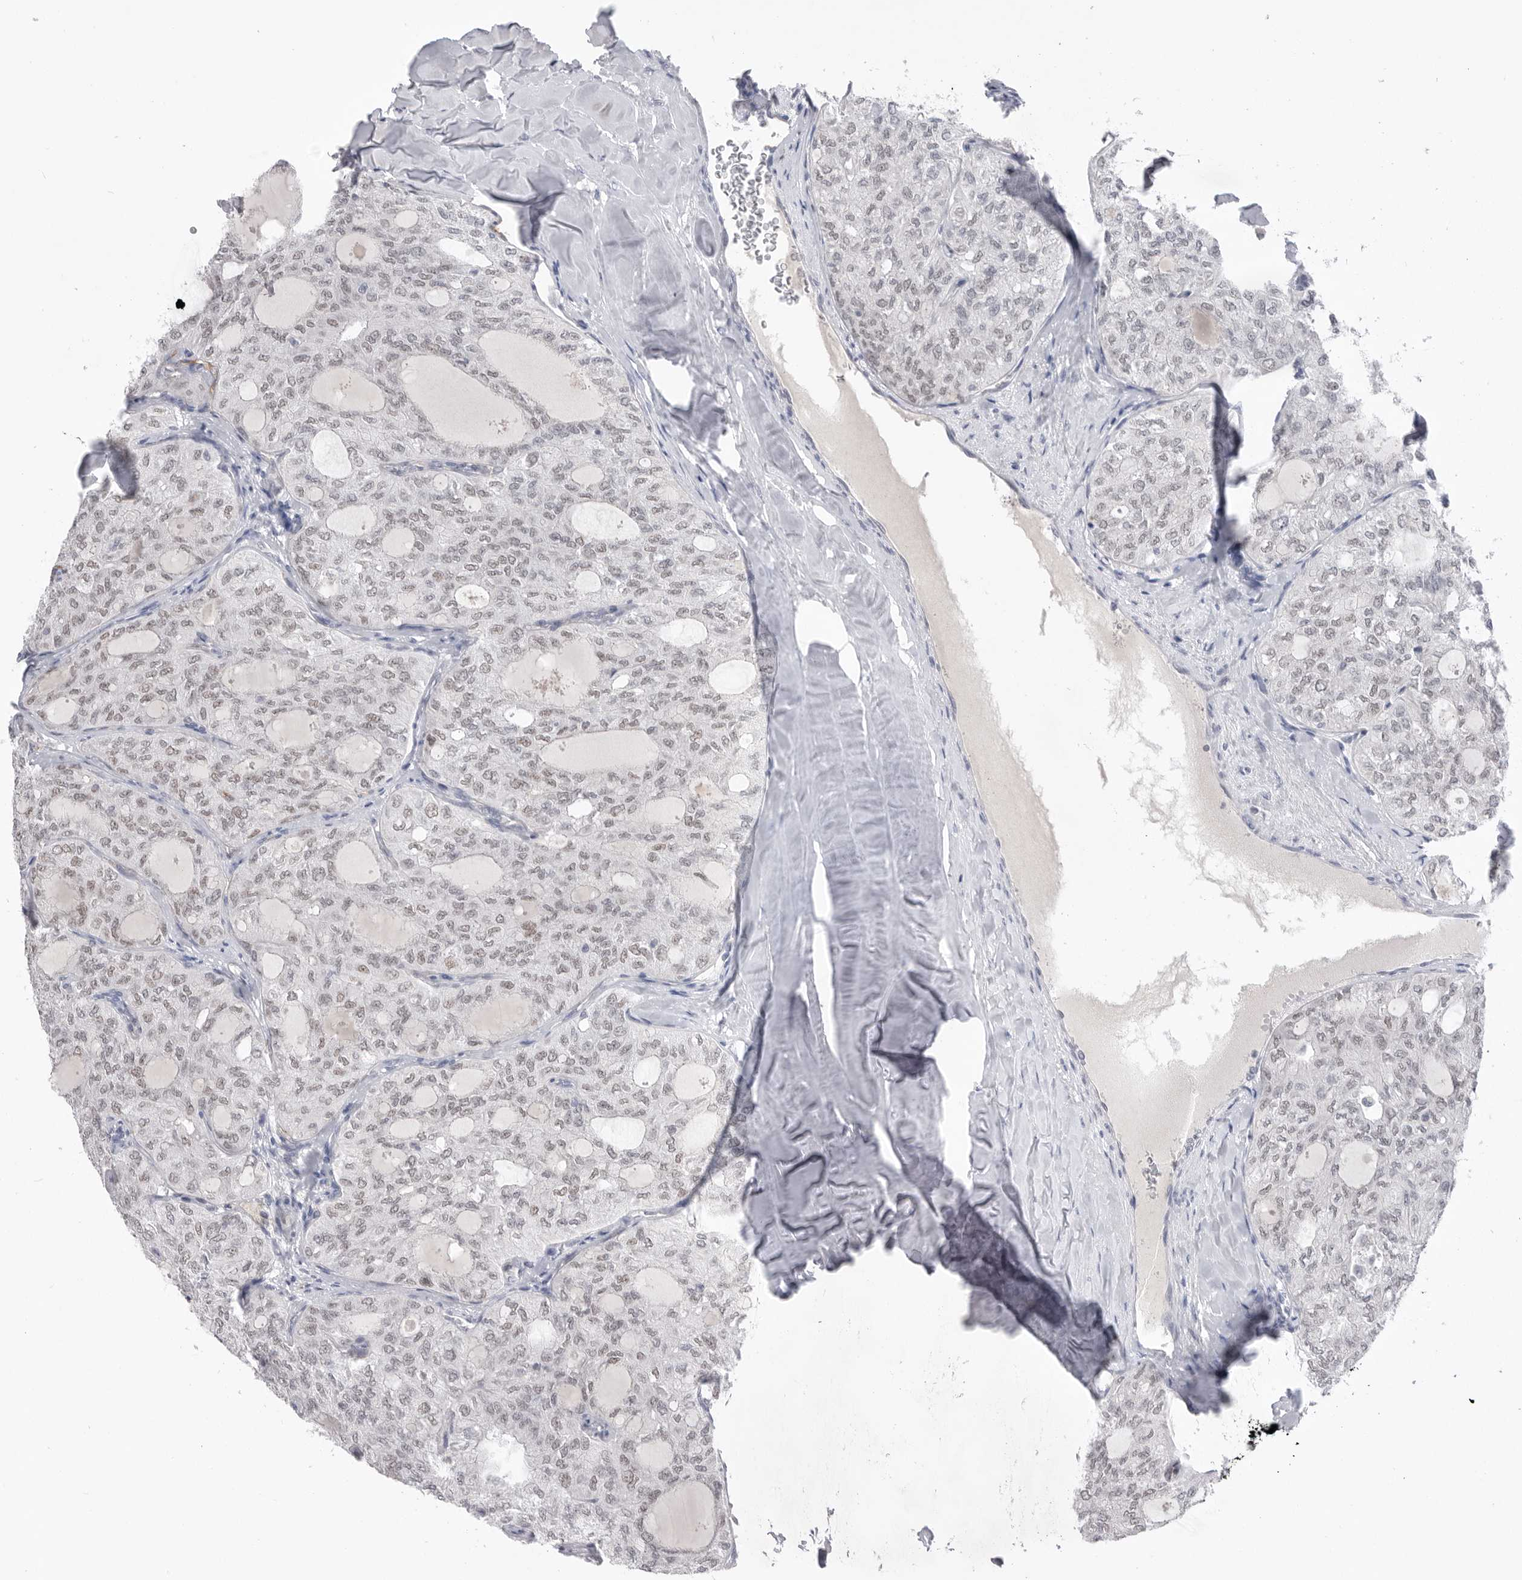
{"staining": {"intensity": "weak", "quantity": "25%-75%", "location": "nuclear"}, "tissue": "thyroid cancer", "cell_type": "Tumor cells", "image_type": "cancer", "snomed": [{"axis": "morphology", "description": "Follicular adenoma carcinoma, NOS"}, {"axis": "topography", "description": "Thyroid gland"}], "caption": "Protein expression analysis of thyroid follicular adenoma carcinoma displays weak nuclear positivity in approximately 25%-75% of tumor cells.", "gene": "ZBTB7B", "patient": {"sex": "male", "age": 75}}